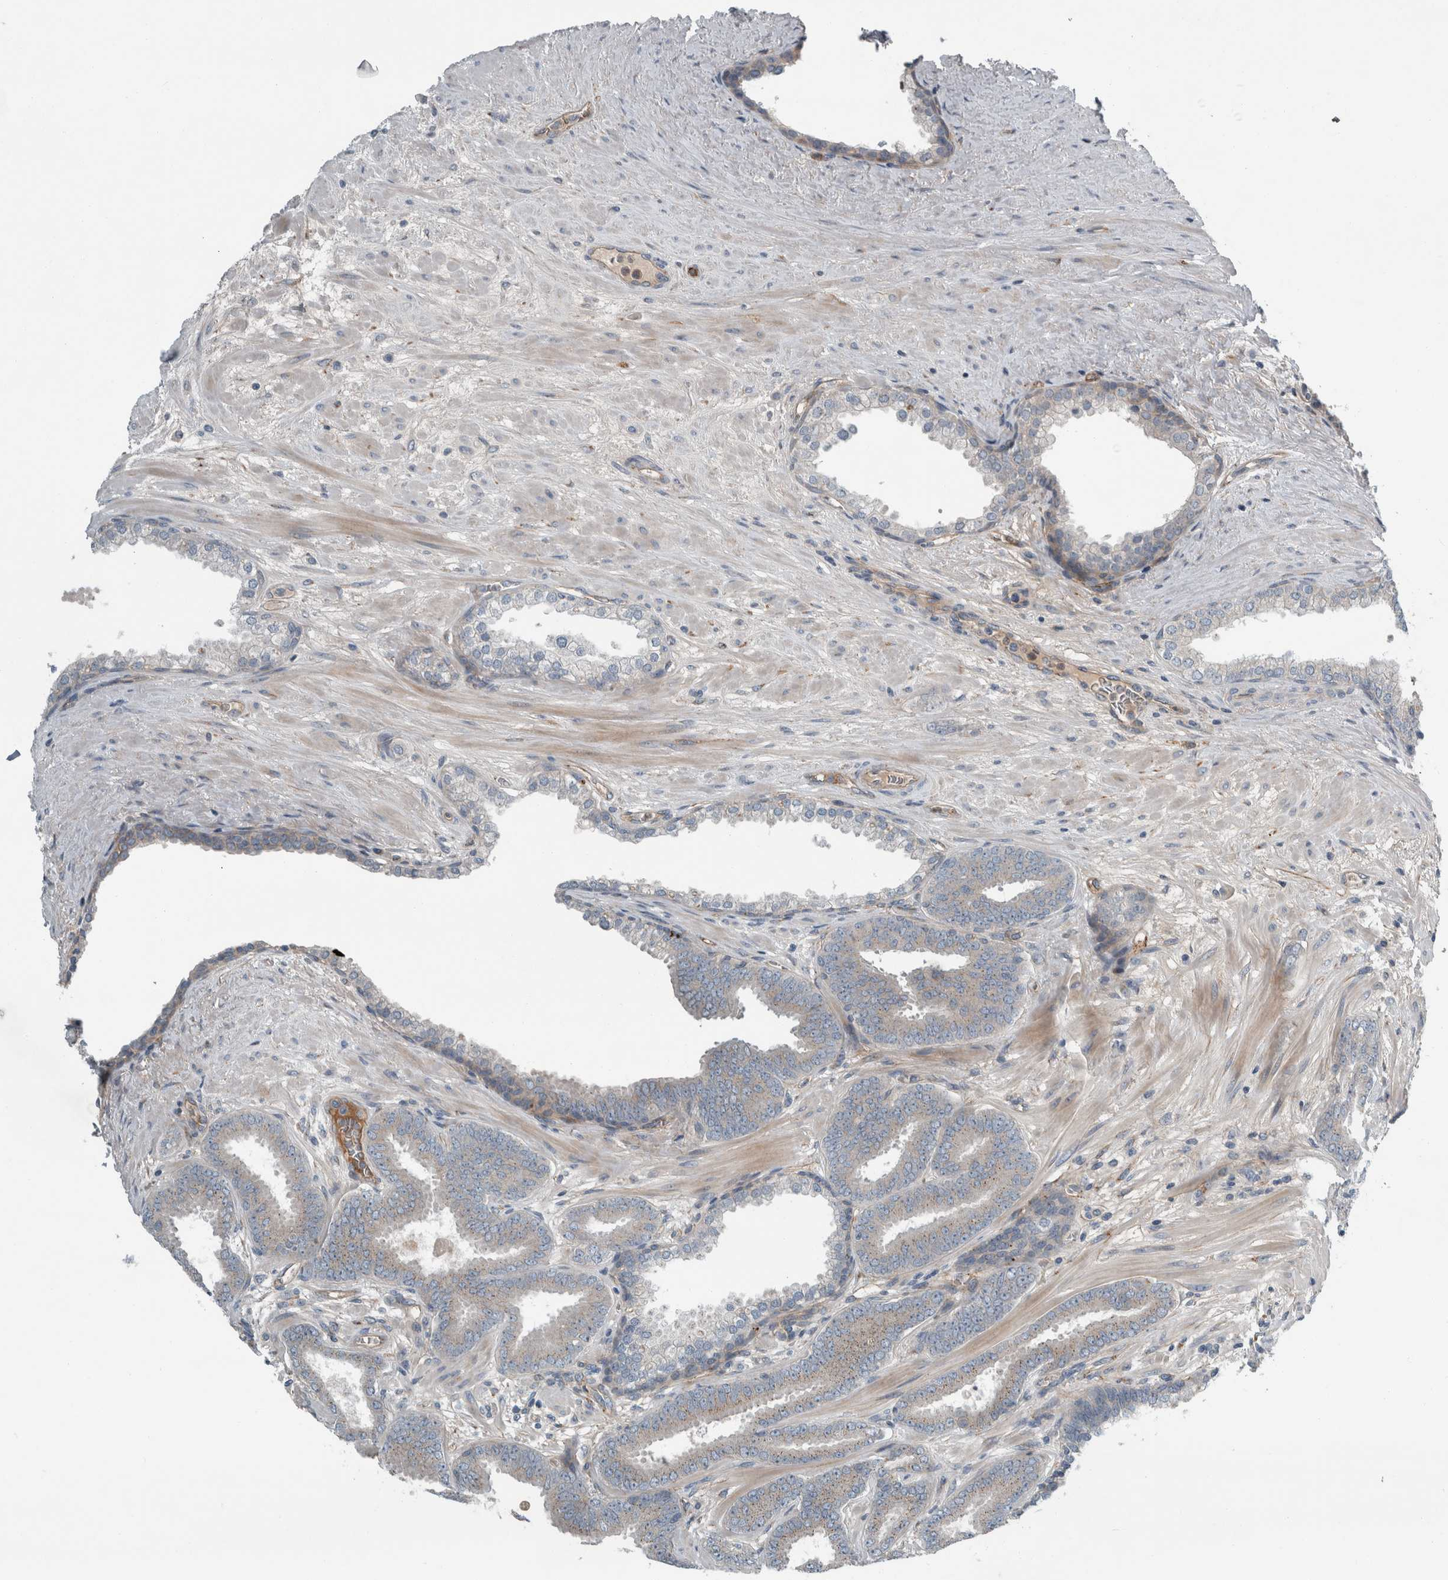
{"staining": {"intensity": "weak", "quantity": "<25%", "location": "cytoplasmic/membranous"}, "tissue": "prostate cancer", "cell_type": "Tumor cells", "image_type": "cancer", "snomed": [{"axis": "morphology", "description": "Adenocarcinoma, Low grade"}, {"axis": "topography", "description": "Prostate"}], "caption": "A micrograph of prostate cancer stained for a protein reveals no brown staining in tumor cells.", "gene": "GLT8D2", "patient": {"sex": "male", "age": 62}}